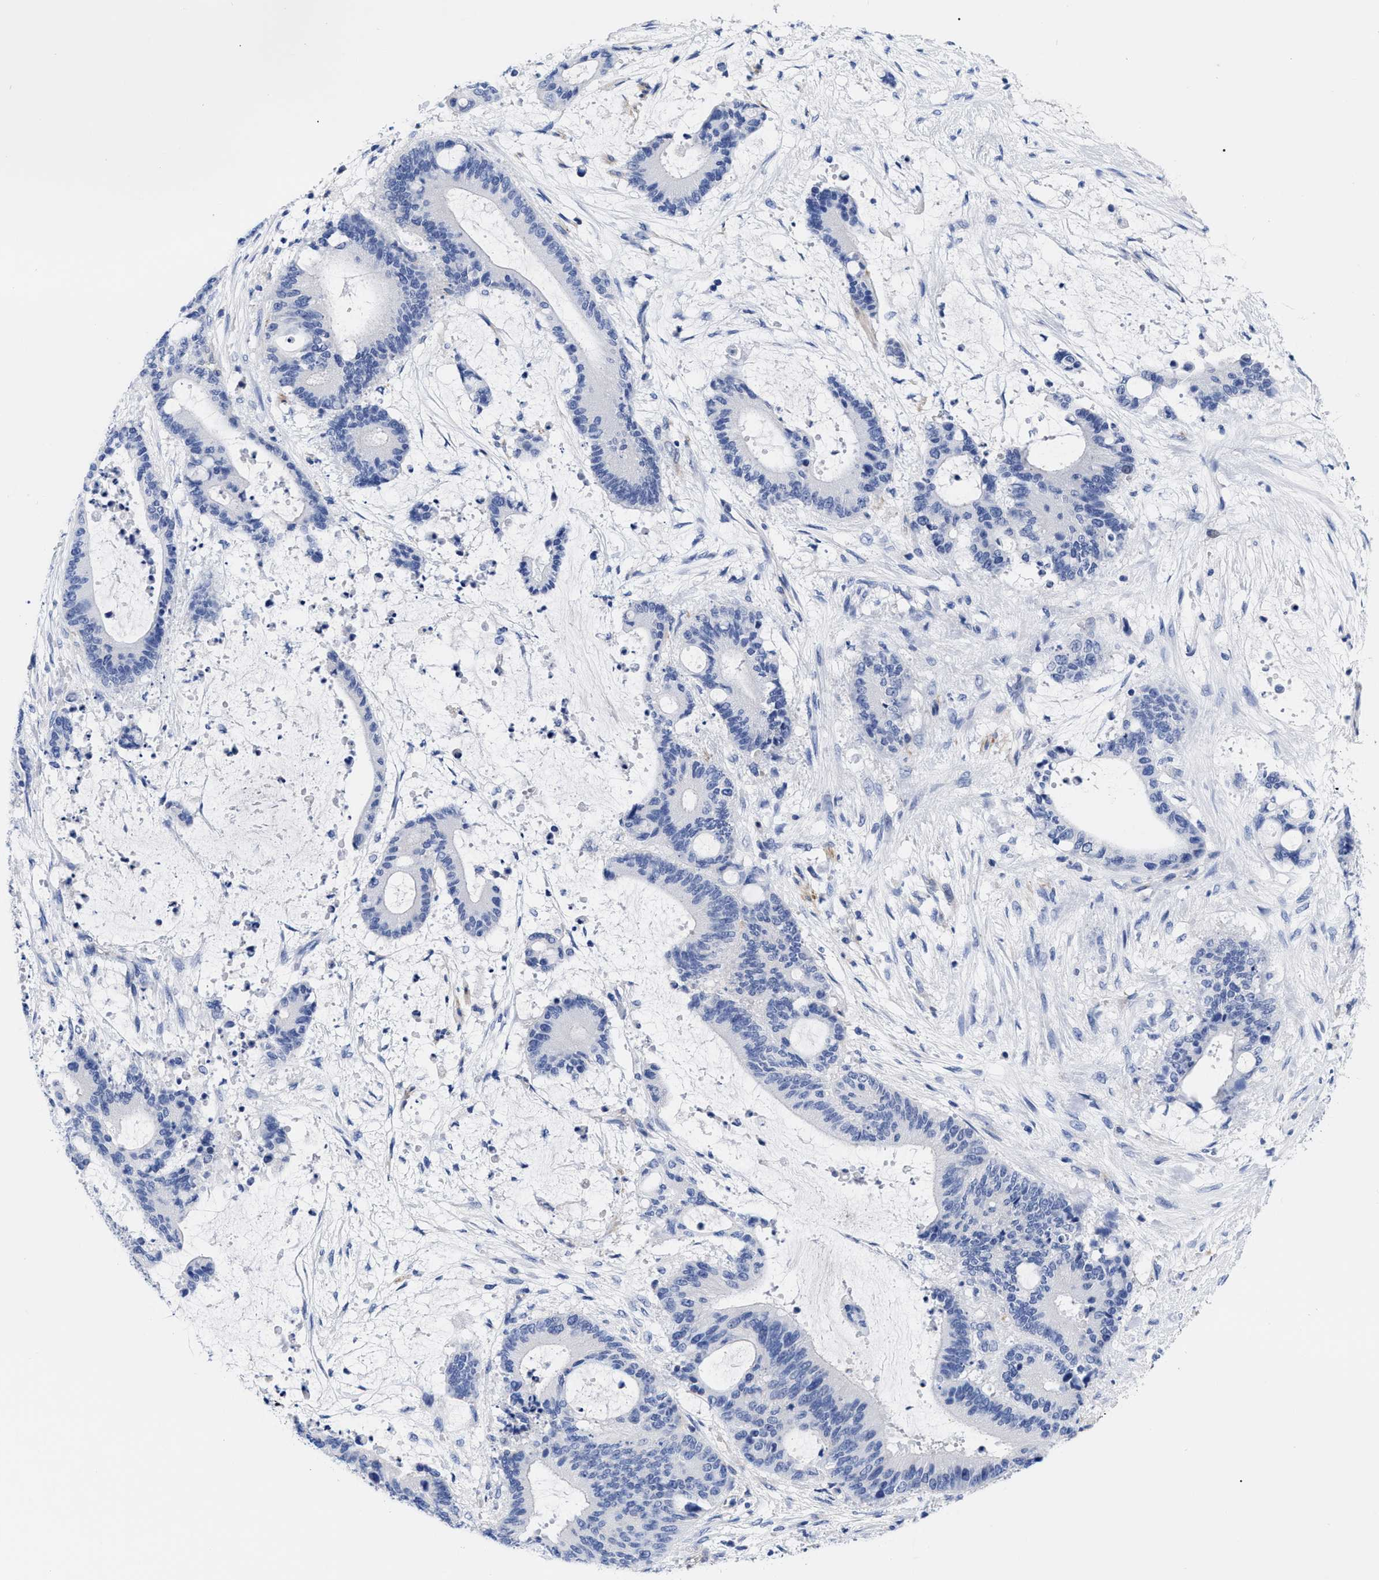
{"staining": {"intensity": "negative", "quantity": "none", "location": "none"}, "tissue": "liver cancer", "cell_type": "Tumor cells", "image_type": "cancer", "snomed": [{"axis": "morphology", "description": "Normal tissue, NOS"}, {"axis": "morphology", "description": "Cholangiocarcinoma"}, {"axis": "topography", "description": "Liver"}, {"axis": "topography", "description": "Peripheral nerve tissue"}], "caption": "High magnification brightfield microscopy of liver cholangiocarcinoma stained with DAB (3,3'-diaminobenzidine) (brown) and counterstained with hematoxylin (blue): tumor cells show no significant expression.", "gene": "IRAG2", "patient": {"sex": "female", "age": 73}}